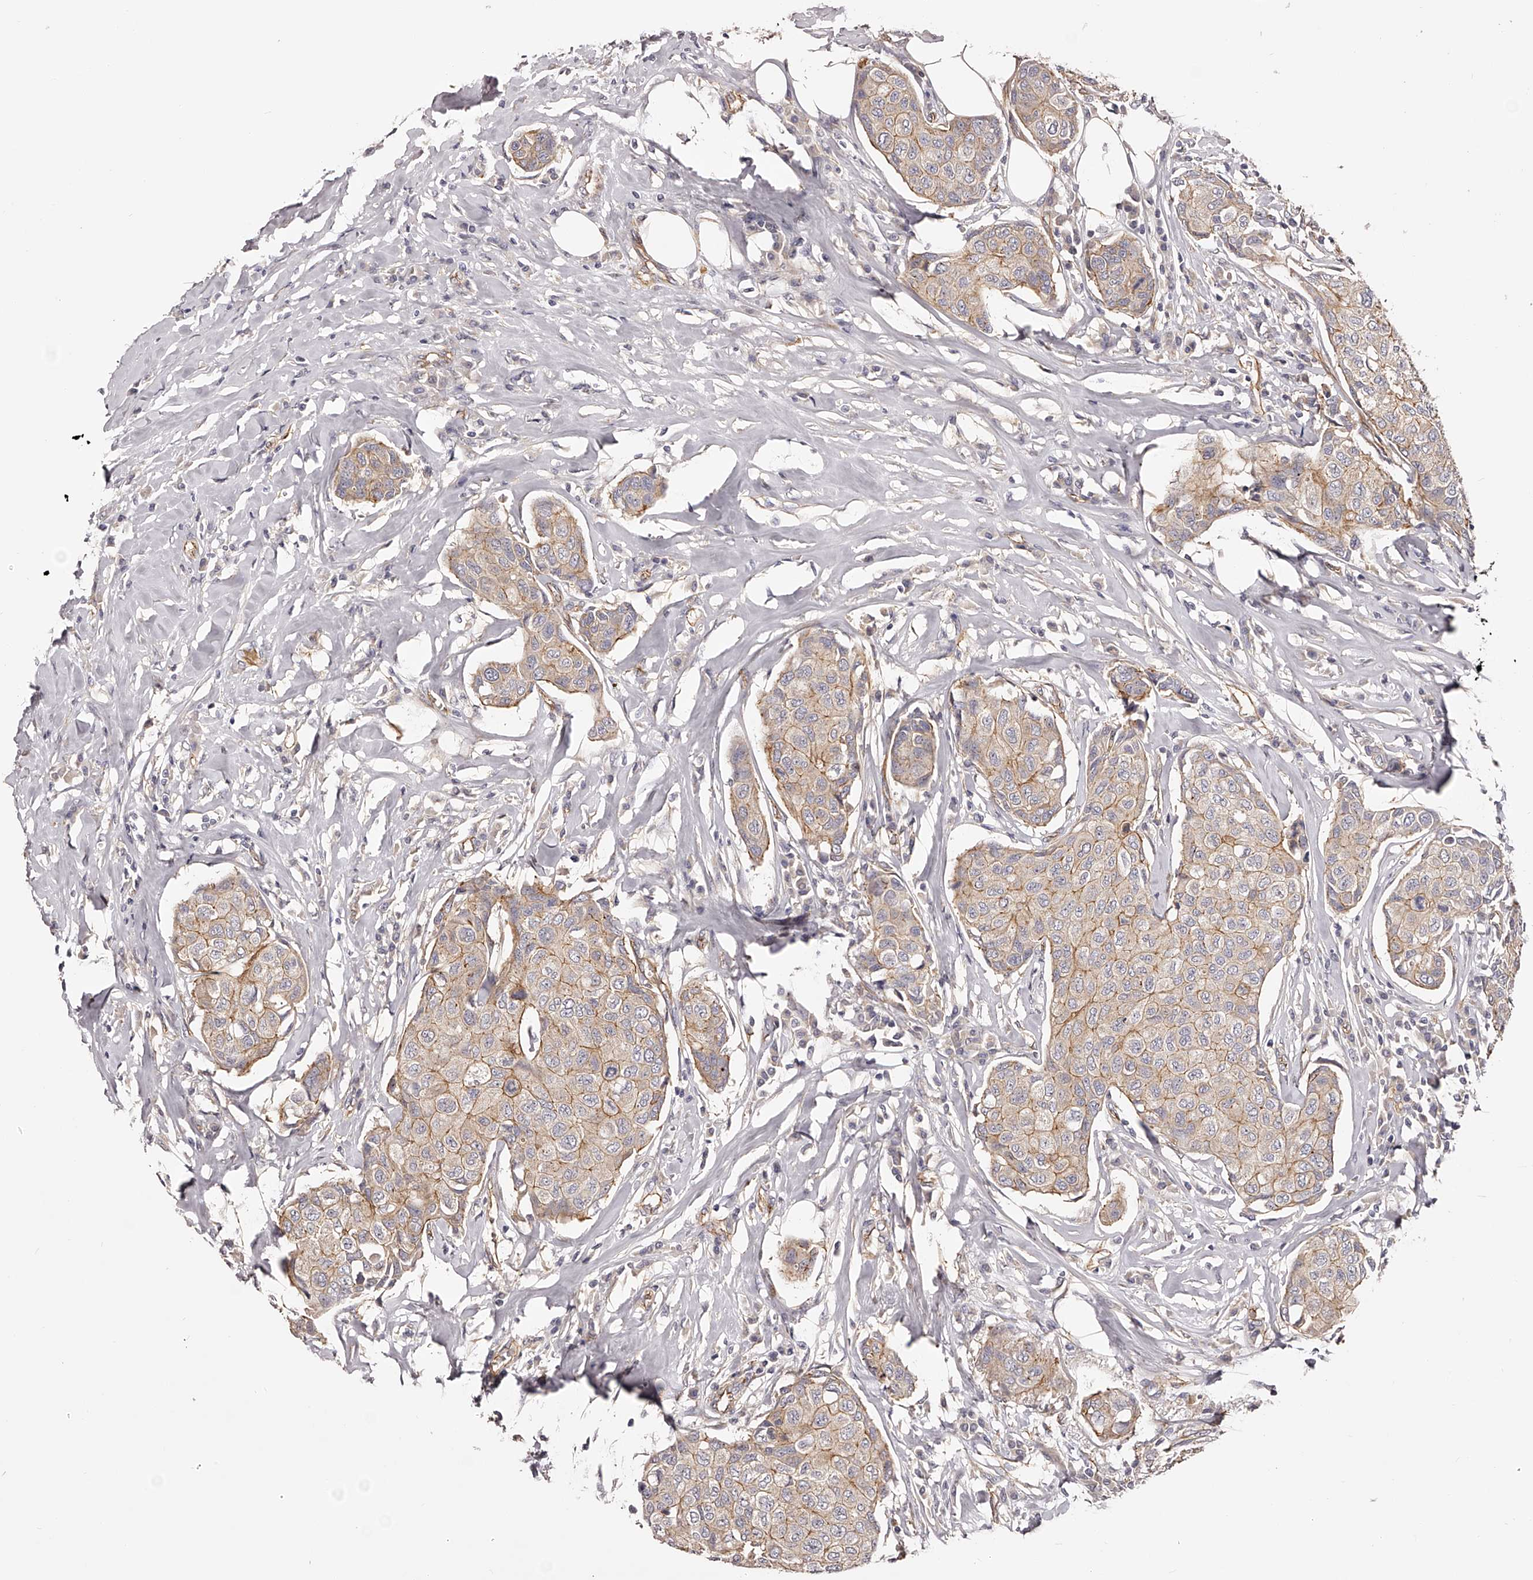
{"staining": {"intensity": "moderate", "quantity": "25%-75%", "location": "cytoplasmic/membranous"}, "tissue": "breast cancer", "cell_type": "Tumor cells", "image_type": "cancer", "snomed": [{"axis": "morphology", "description": "Duct carcinoma"}, {"axis": "topography", "description": "Breast"}], "caption": "Immunohistochemistry (DAB) staining of human breast infiltrating ductal carcinoma demonstrates moderate cytoplasmic/membranous protein expression in about 25%-75% of tumor cells.", "gene": "LTV1", "patient": {"sex": "female", "age": 80}}